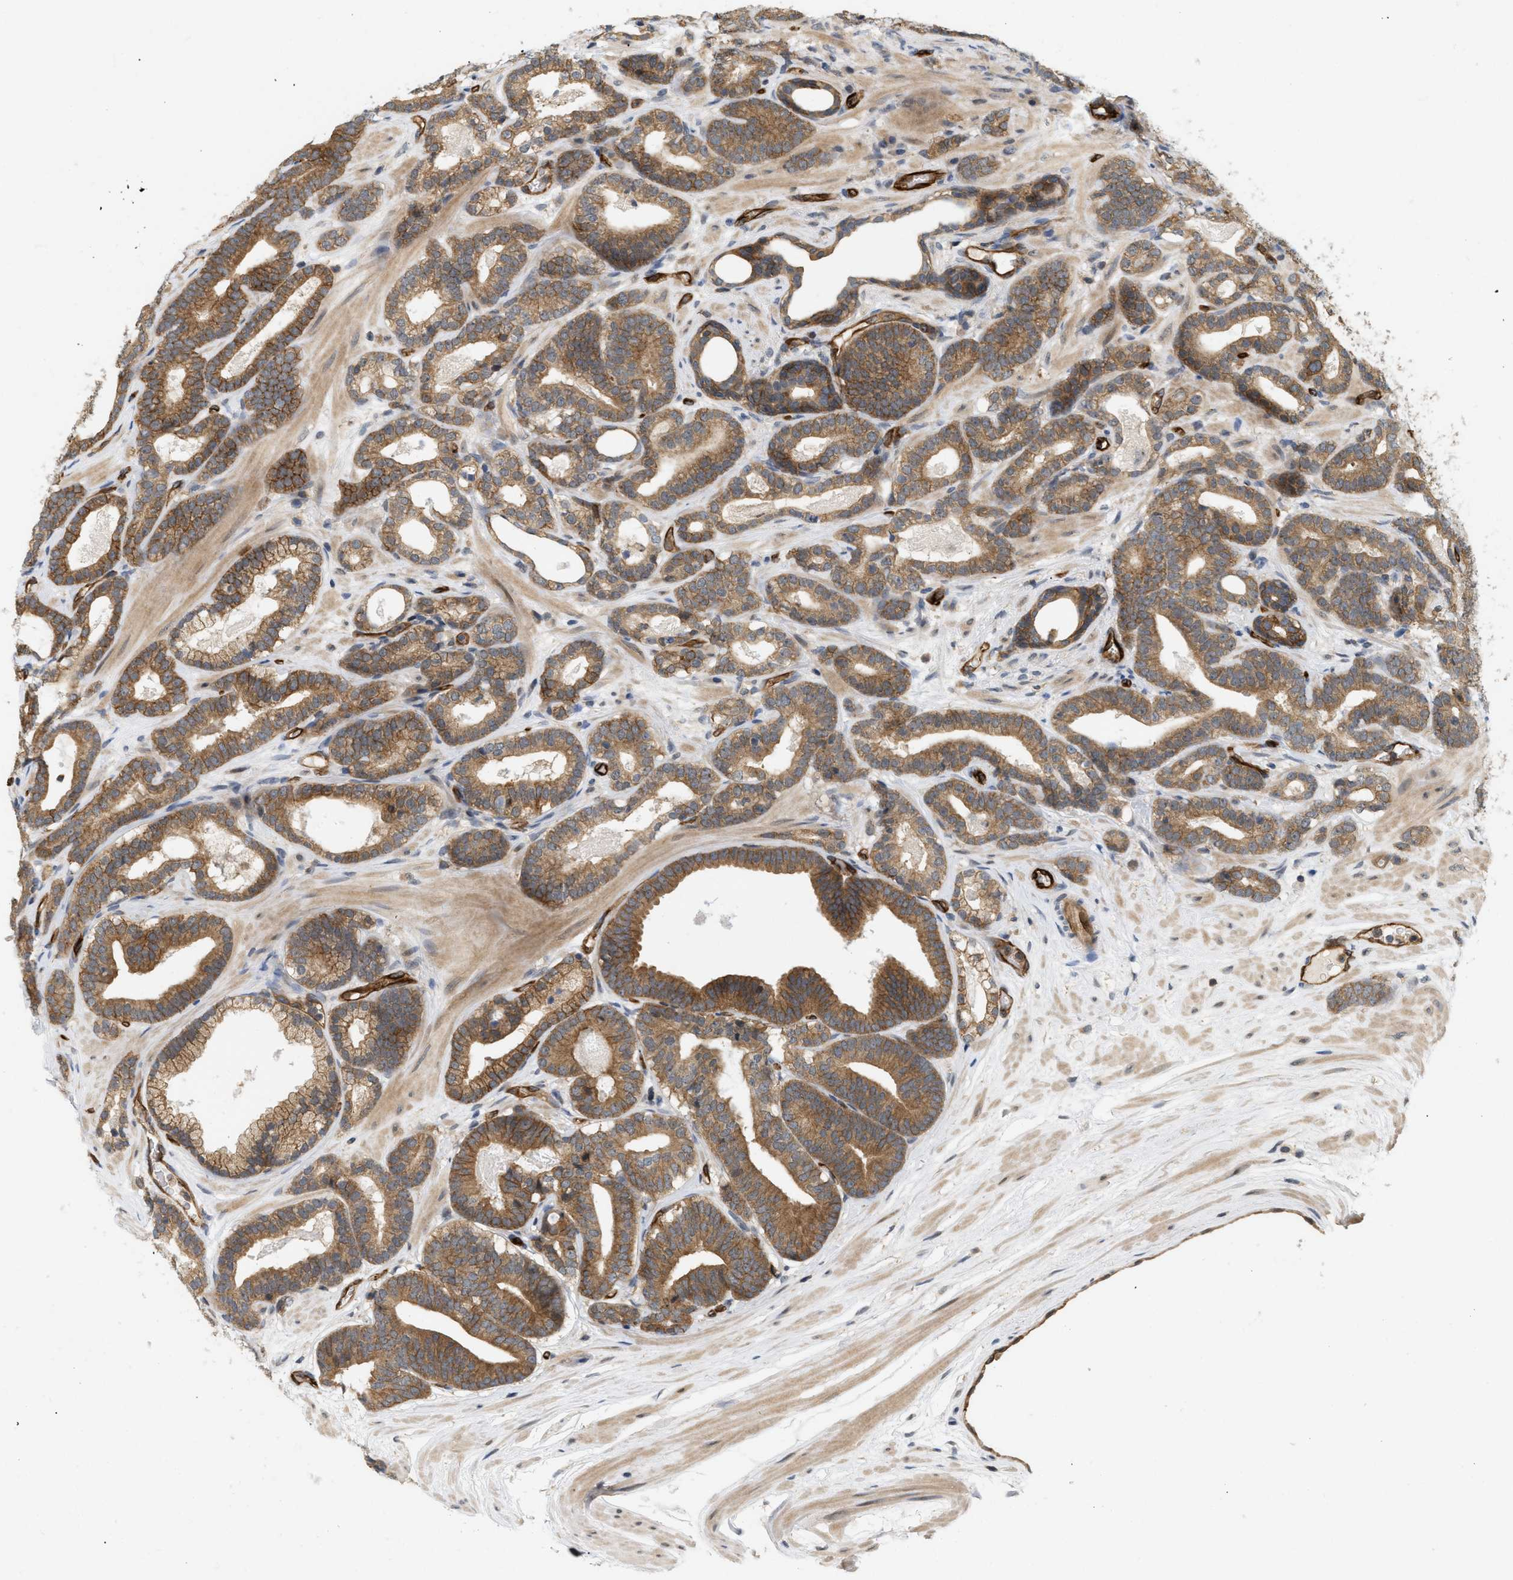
{"staining": {"intensity": "moderate", "quantity": ">75%", "location": "cytoplasmic/membranous"}, "tissue": "prostate cancer", "cell_type": "Tumor cells", "image_type": "cancer", "snomed": [{"axis": "morphology", "description": "Adenocarcinoma, High grade"}, {"axis": "topography", "description": "Prostate"}], "caption": "IHC histopathology image of neoplastic tissue: human prostate cancer stained using immunohistochemistry (IHC) shows medium levels of moderate protein expression localized specifically in the cytoplasmic/membranous of tumor cells, appearing as a cytoplasmic/membranous brown color.", "gene": "PALMD", "patient": {"sex": "male", "age": 60}}